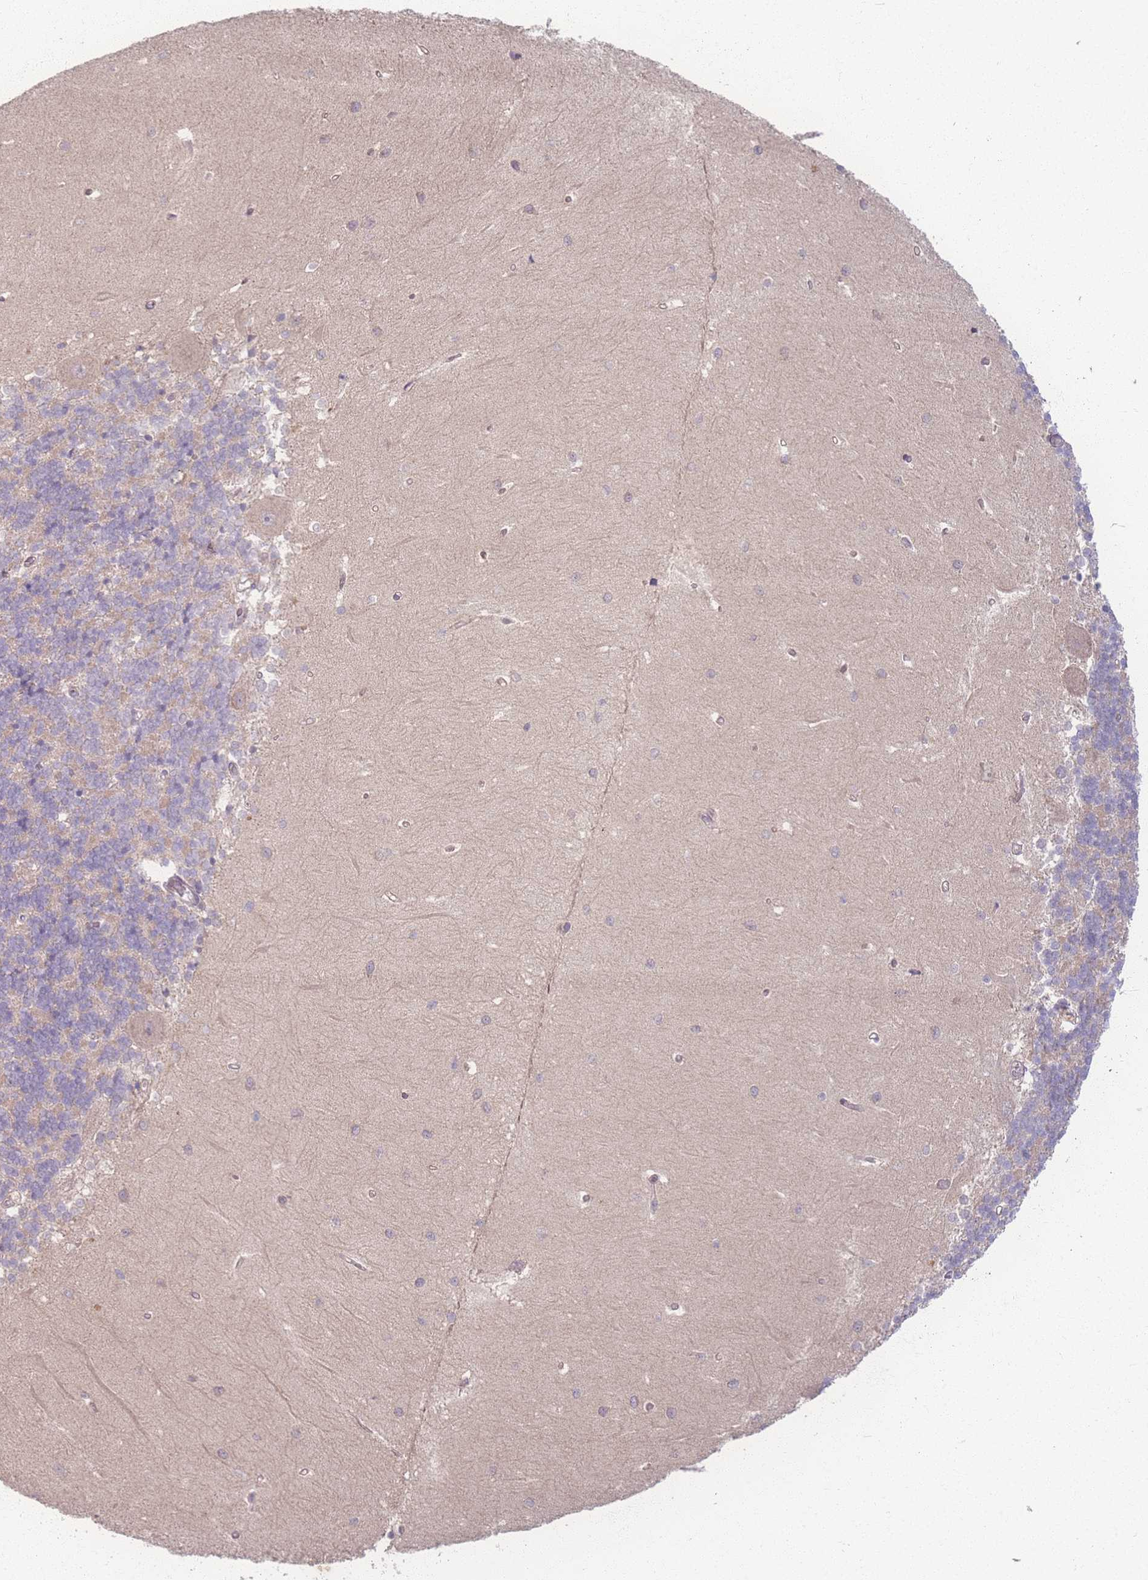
{"staining": {"intensity": "weak", "quantity": "25%-75%", "location": "cytoplasmic/membranous"}, "tissue": "cerebellum", "cell_type": "Cells in granular layer", "image_type": "normal", "snomed": [{"axis": "morphology", "description": "Normal tissue, NOS"}, {"axis": "topography", "description": "Cerebellum"}], "caption": "A high-resolution micrograph shows immunohistochemistry staining of benign cerebellum, which exhibits weak cytoplasmic/membranous positivity in approximately 25%-75% of cells in granular layer. The protein is shown in brown color, while the nuclei are stained blue.", "gene": "INSR", "patient": {"sex": "male", "age": 37}}